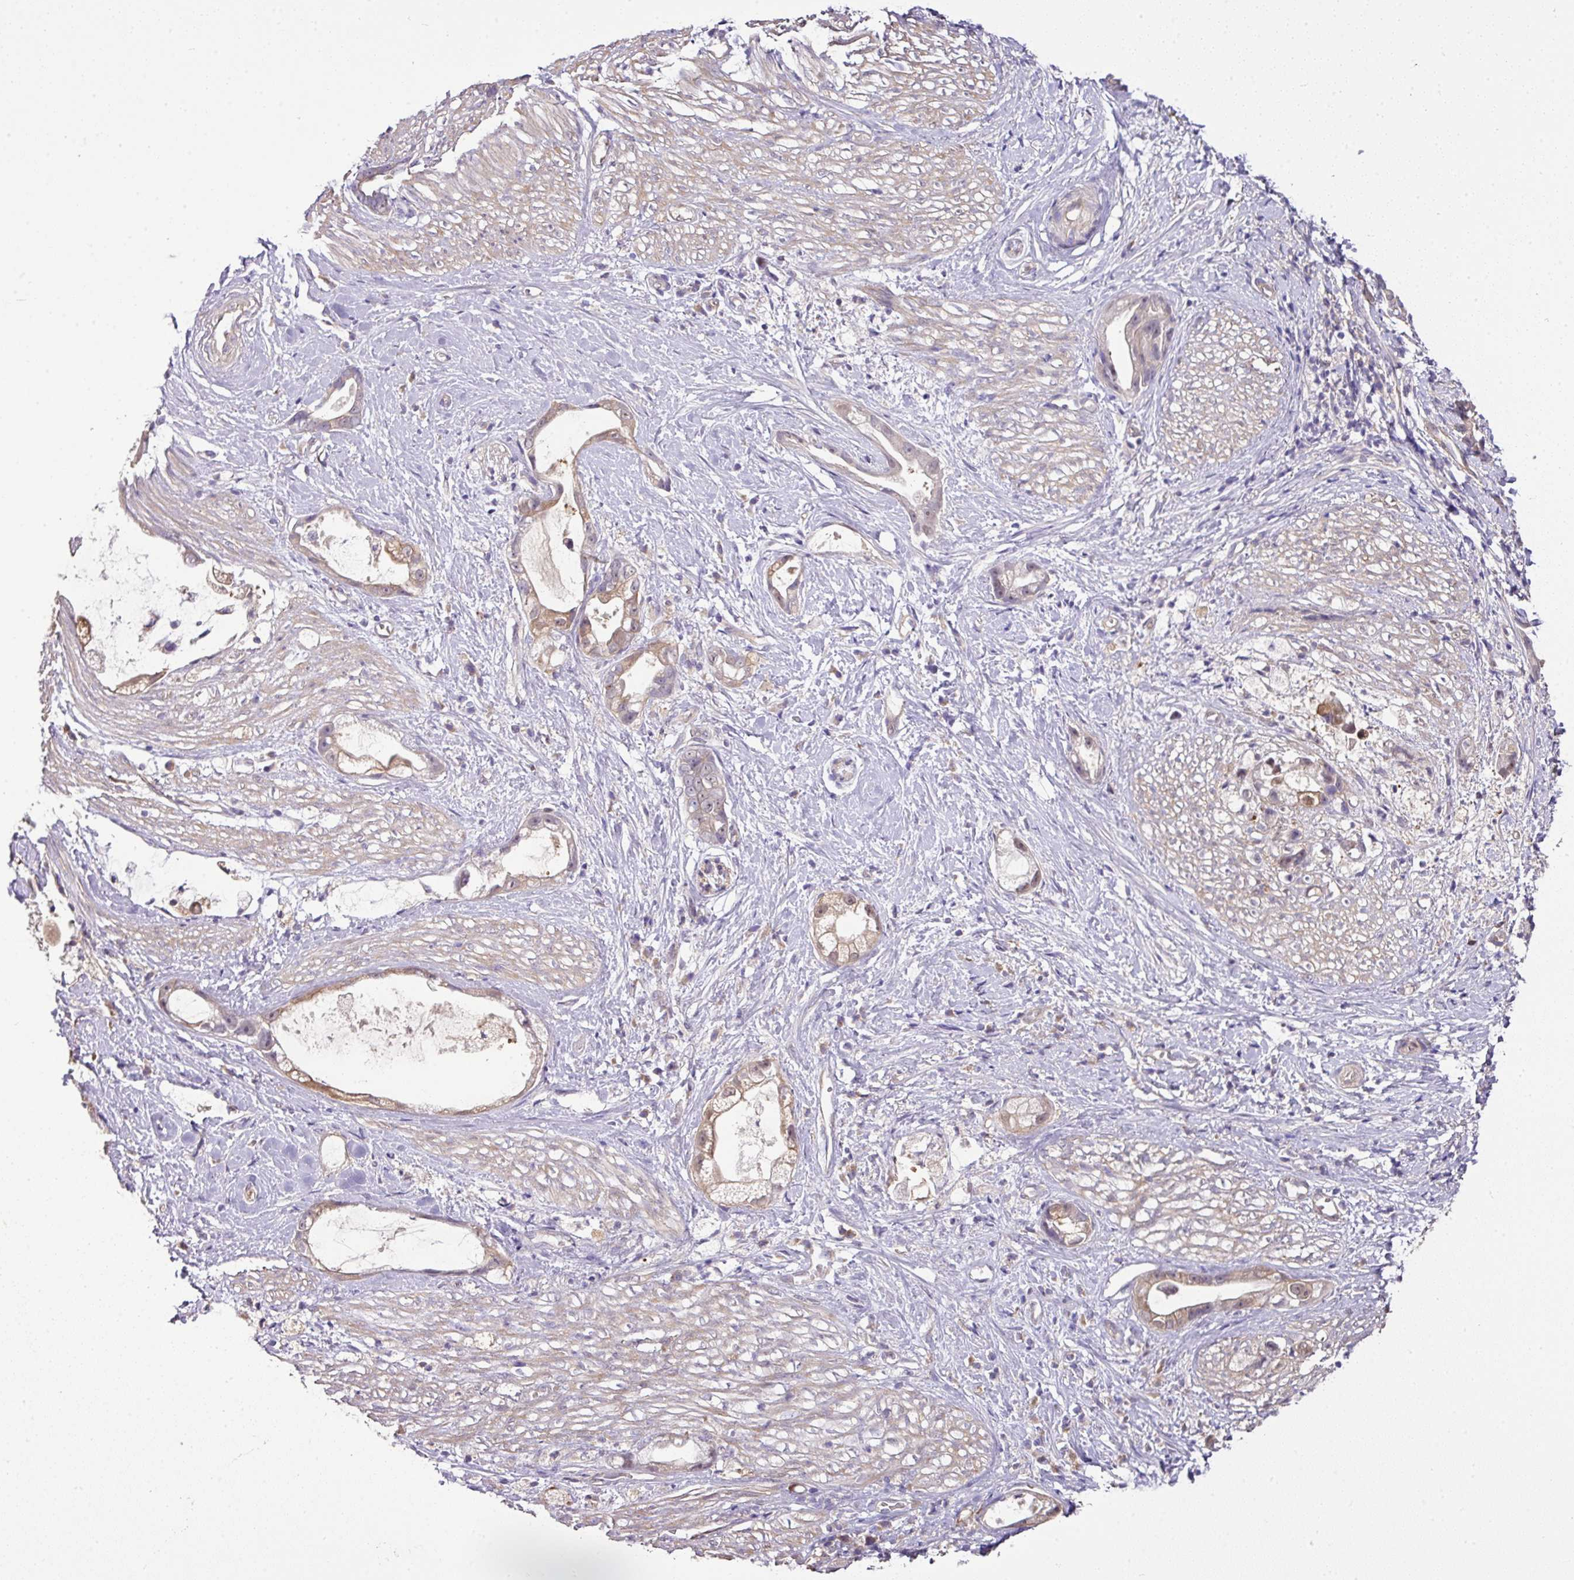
{"staining": {"intensity": "weak", "quantity": ">75%", "location": "cytoplasmic/membranous"}, "tissue": "stomach cancer", "cell_type": "Tumor cells", "image_type": "cancer", "snomed": [{"axis": "morphology", "description": "Adenocarcinoma, NOS"}, {"axis": "topography", "description": "Stomach"}], "caption": "Immunohistochemistry of human stomach cancer shows low levels of weak cytoplasmic/membranous expression in approximately >75% of tumor cells. (brown staining indicates protein expression, while blue staining denotes nuclei).", "gene": "TMEM107", "patient": {"sex": "male", "age": 55}}